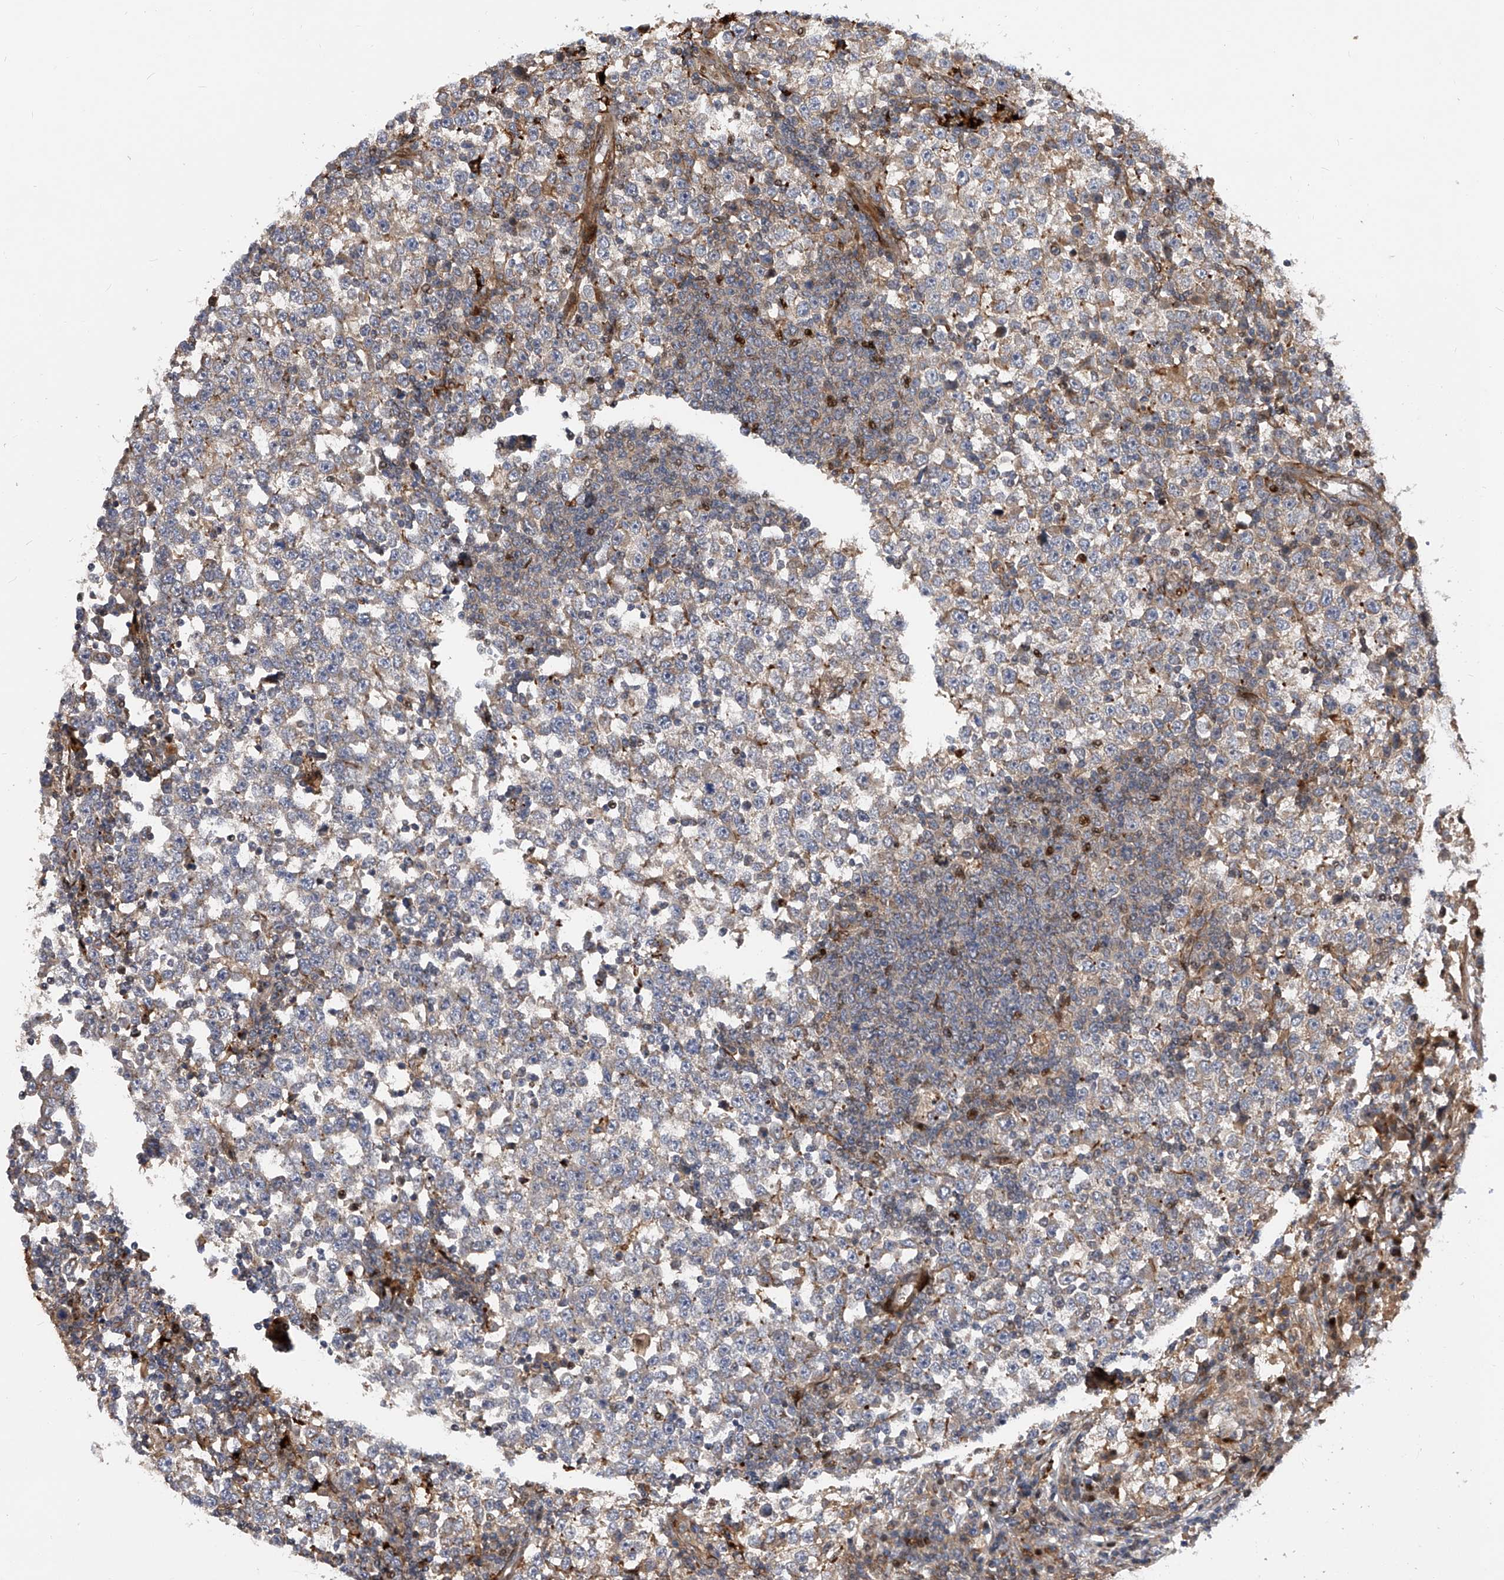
{"staining": {"intensity": "weak", "quantity": "25%-75%", "location": "cytoplasmic/membranous"}, "tissue": "testis cancer", "cell_type": "Tumor cells", "image_type": "cancer", "snomed": [{"axis": "morphology", "description": "Seminoma, NOS"}, {"axis": "topography", "description": "Testis"}], "caption": "Approximately 25%-75% of tumor cells in testis cancer display weak cytoplasmic/membranous protein positivity as visualized by brown immunohistochemical staining.", "gene": "PDSS2", "patient": {"sex": "male", "age": 65}}